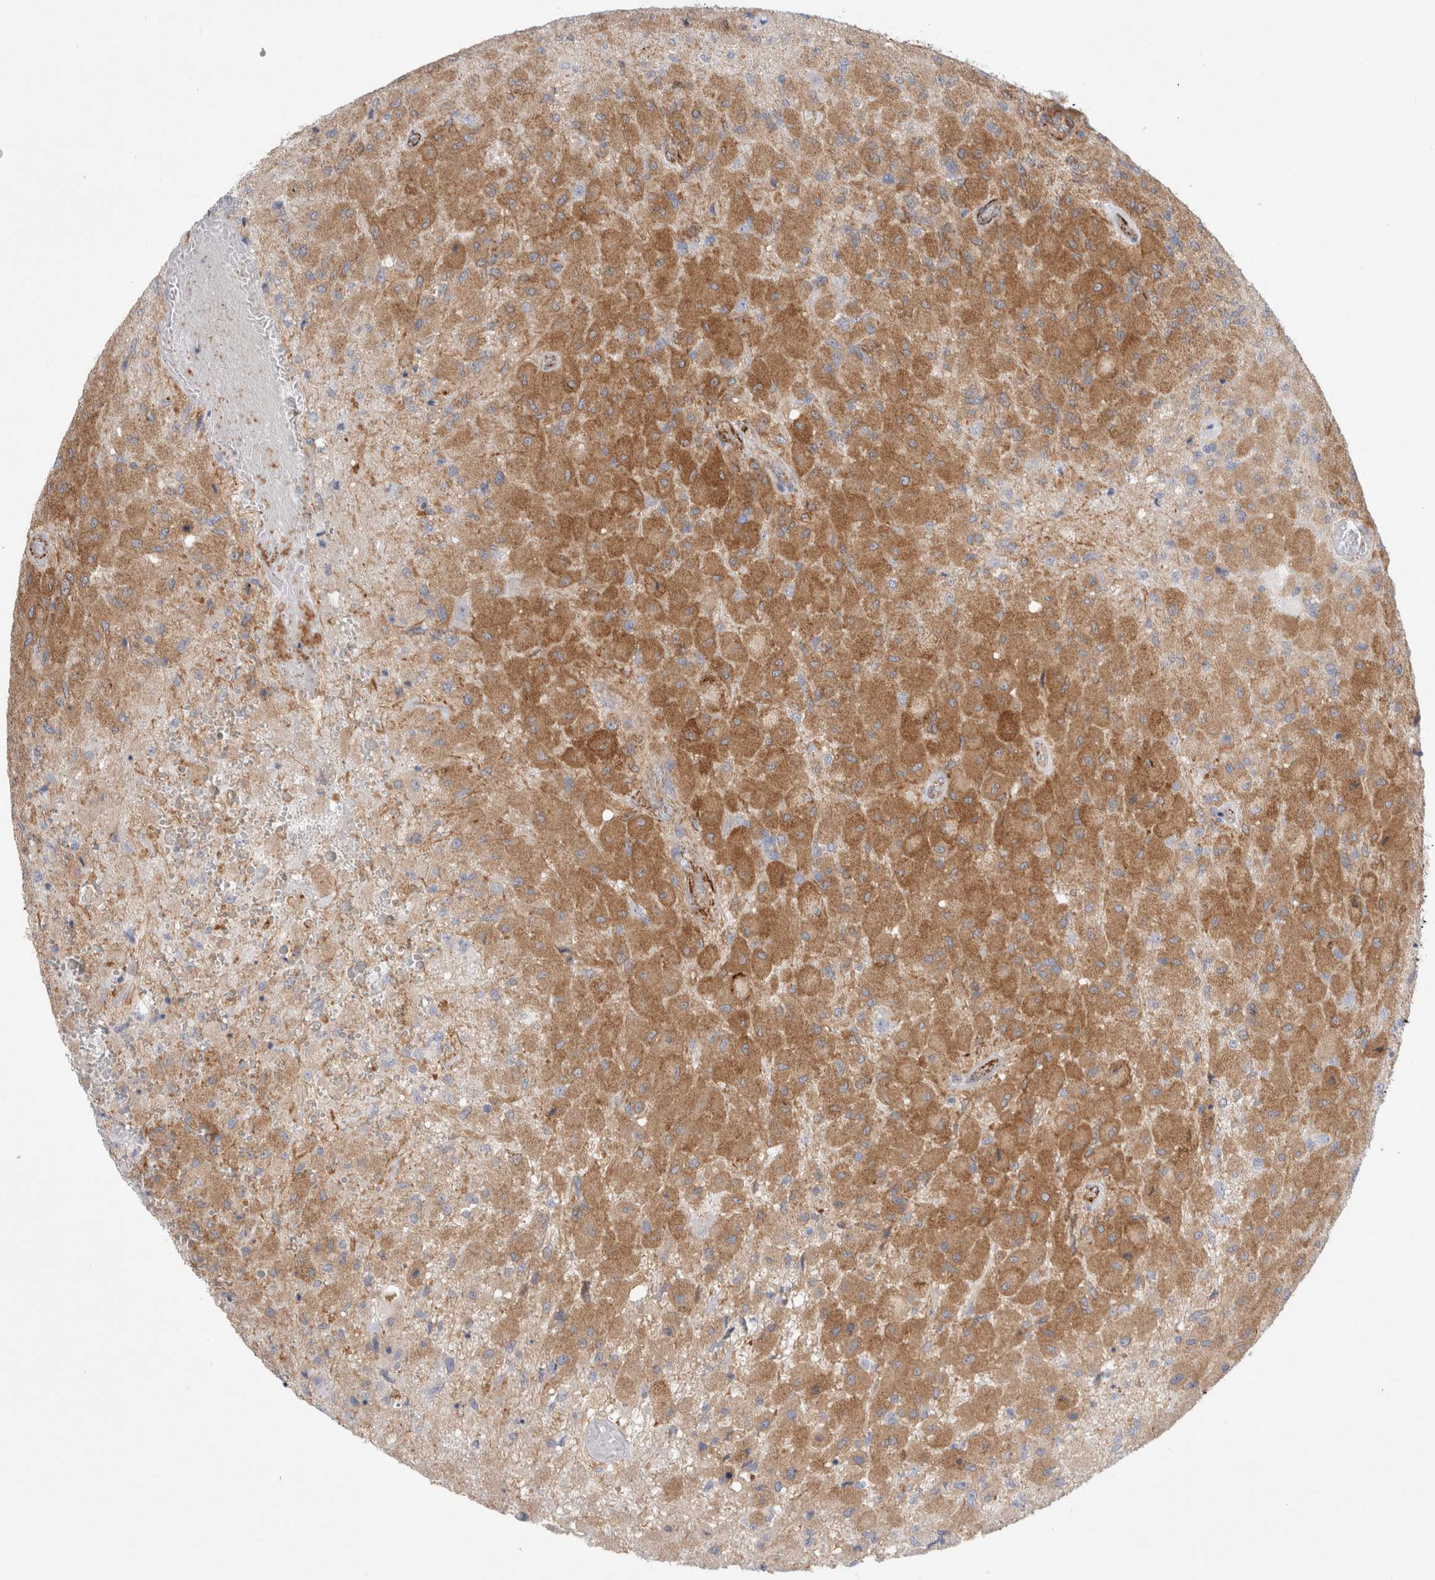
{"staining": {"intensity": "moderate", "quantity": ">75%", "location": "cytoplasmic/membranous"}, "tissue": "glioma", "cell_type": "Tumor cells", "image_type": "cancer", "snomed": [{"axis": "morphology", "description": "Normal tissue, NOS"}, {"axis": "morphology", "description": "Glioma, malignant, High grade"}, {"axis": "topography", "description": "Cerebral cortex"}], "caption": "IHC of glioma shows medium levels of moderate cytoplasmic/membranous expression in about >75% of tumor cells.", "gene": "CNPY4", "patient": {"sex": "male", "age": 77}}